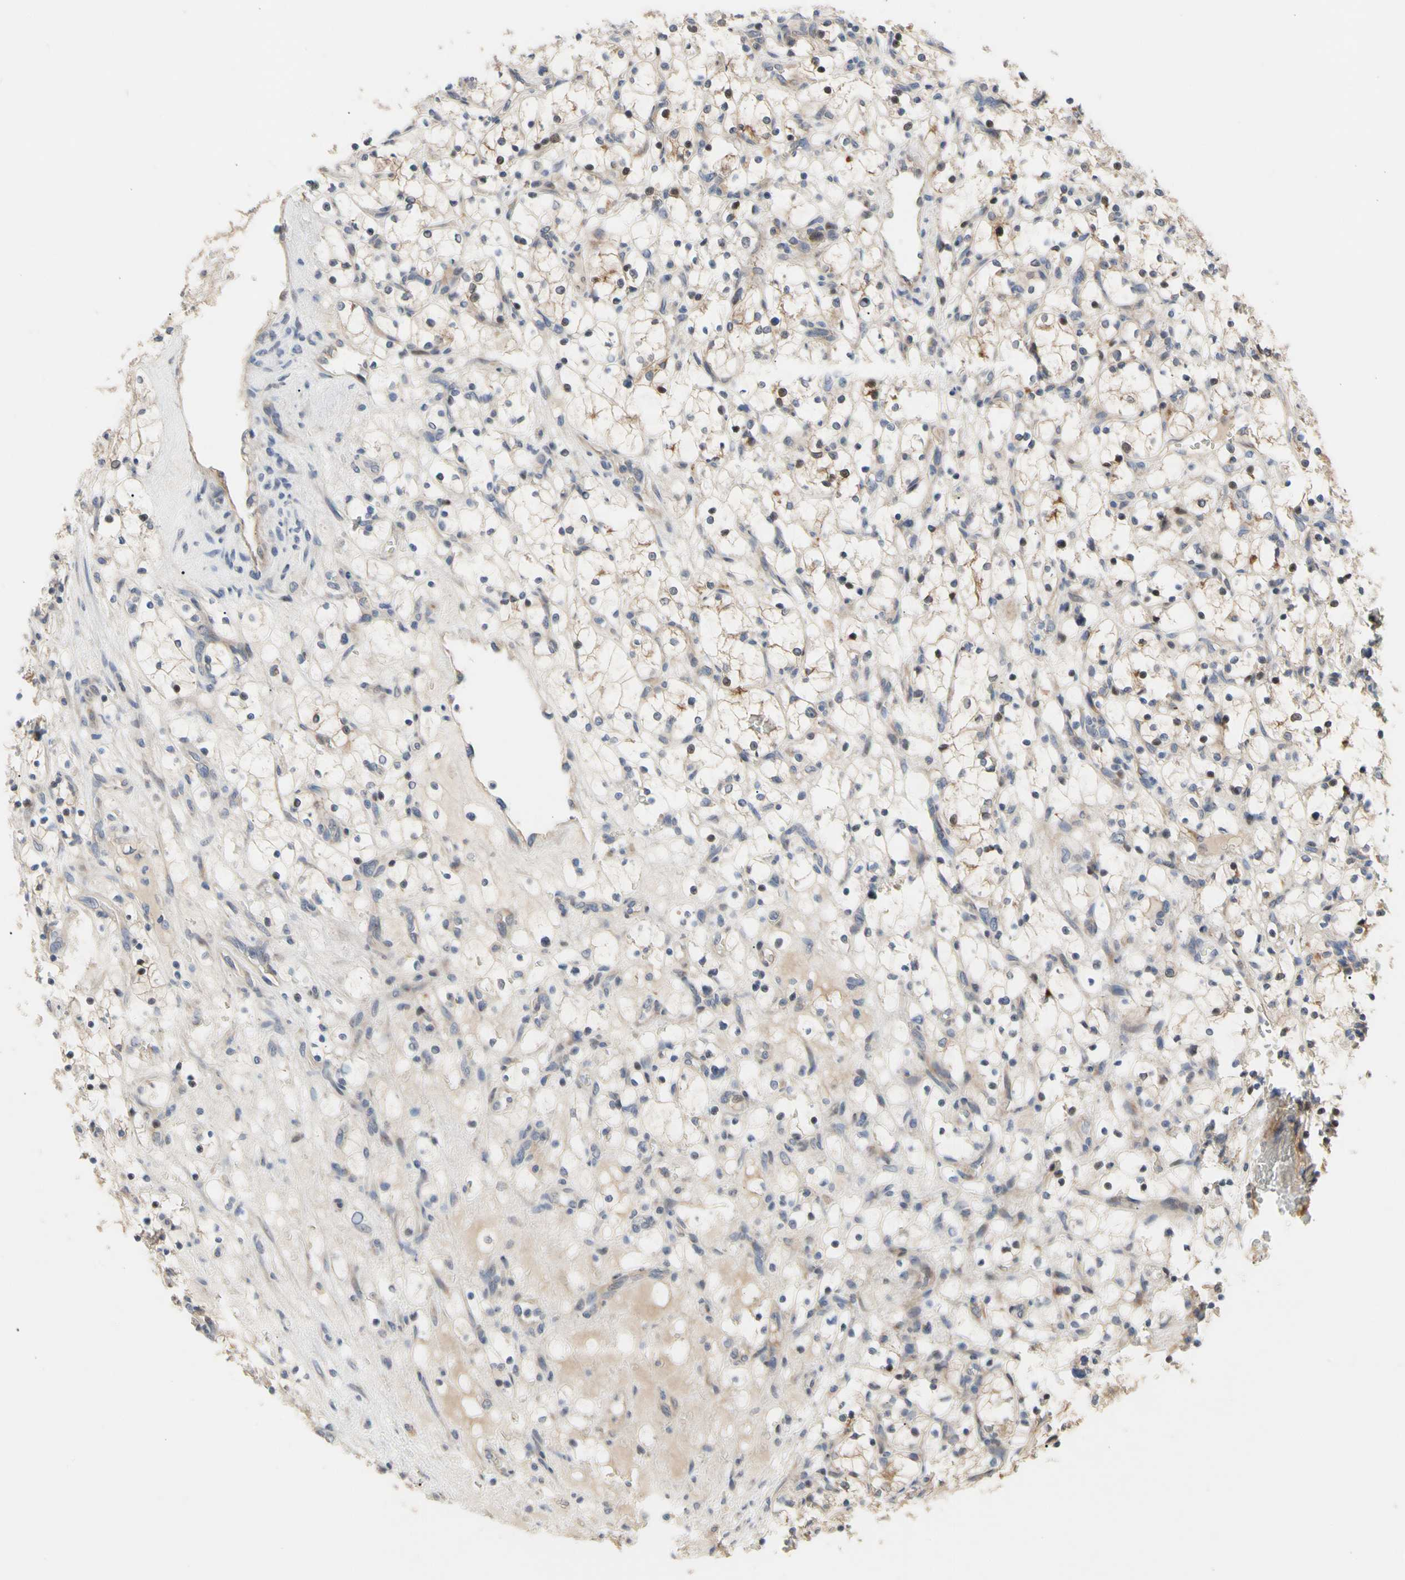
{"staining": {"intensity": "weak", "quantity": "<25%", "location": "cytoplasmic/membranous"}, "tissue": "renal cancer", "cell_type": "Tumor cells", "image_type": "cancer", "snomed": [{"axis": "morphology", "description": "Adenocarcinoma, NOS"}, {"axis": "topography", "description": "Kidney"}], "caption": "Immunohistochemistry of adenocarcinoma (renal) shows no expression in tumor cells.", "gene": "HMGCR", "patient": {"sex": "female", "age": 69}}